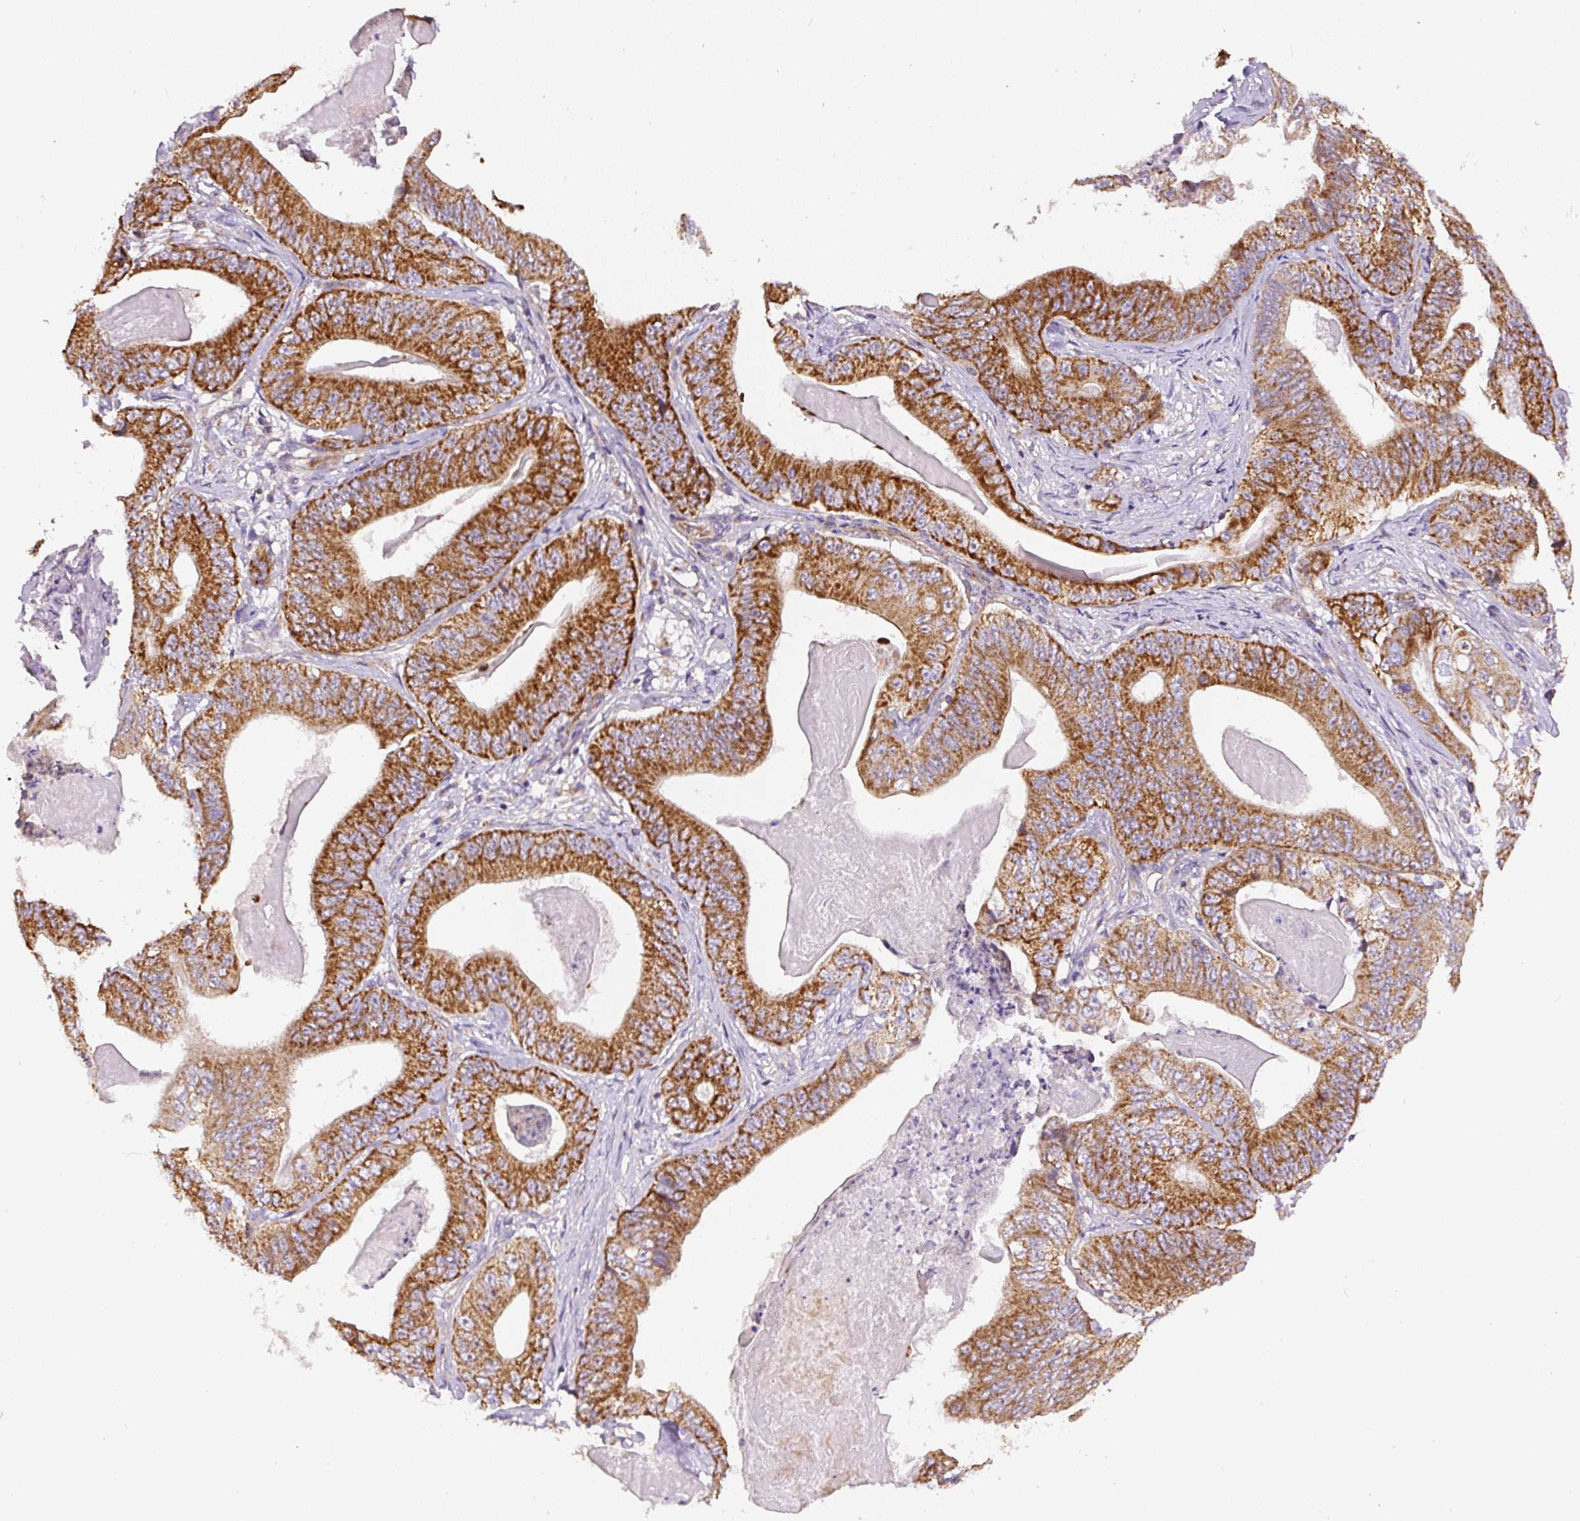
{"staining": {"intensity": "strong", "quantity": ">75%", "location": "cytoplasmic/membranous"}, "tissue": "stomach cancer", "cell_type": "Tumor cells", "image_type": "cancer", "snomed": [{"axis": "morphology", "description": "Adenocarcinoma, NOS"}, {"axis": "topography", "description": "Stomach"}], "caption": "DAB (3,3'-diaminobenzidine) immunohistochemical staining of human stomach cancer displays strong cytoplasmic/membranous protein staining in approximately >75% of tumor cells. (IHC, brightfield microscopy, high magnification).", "gene": "NDUFAF2", "patient": {"sex": "female", "age": 73}}